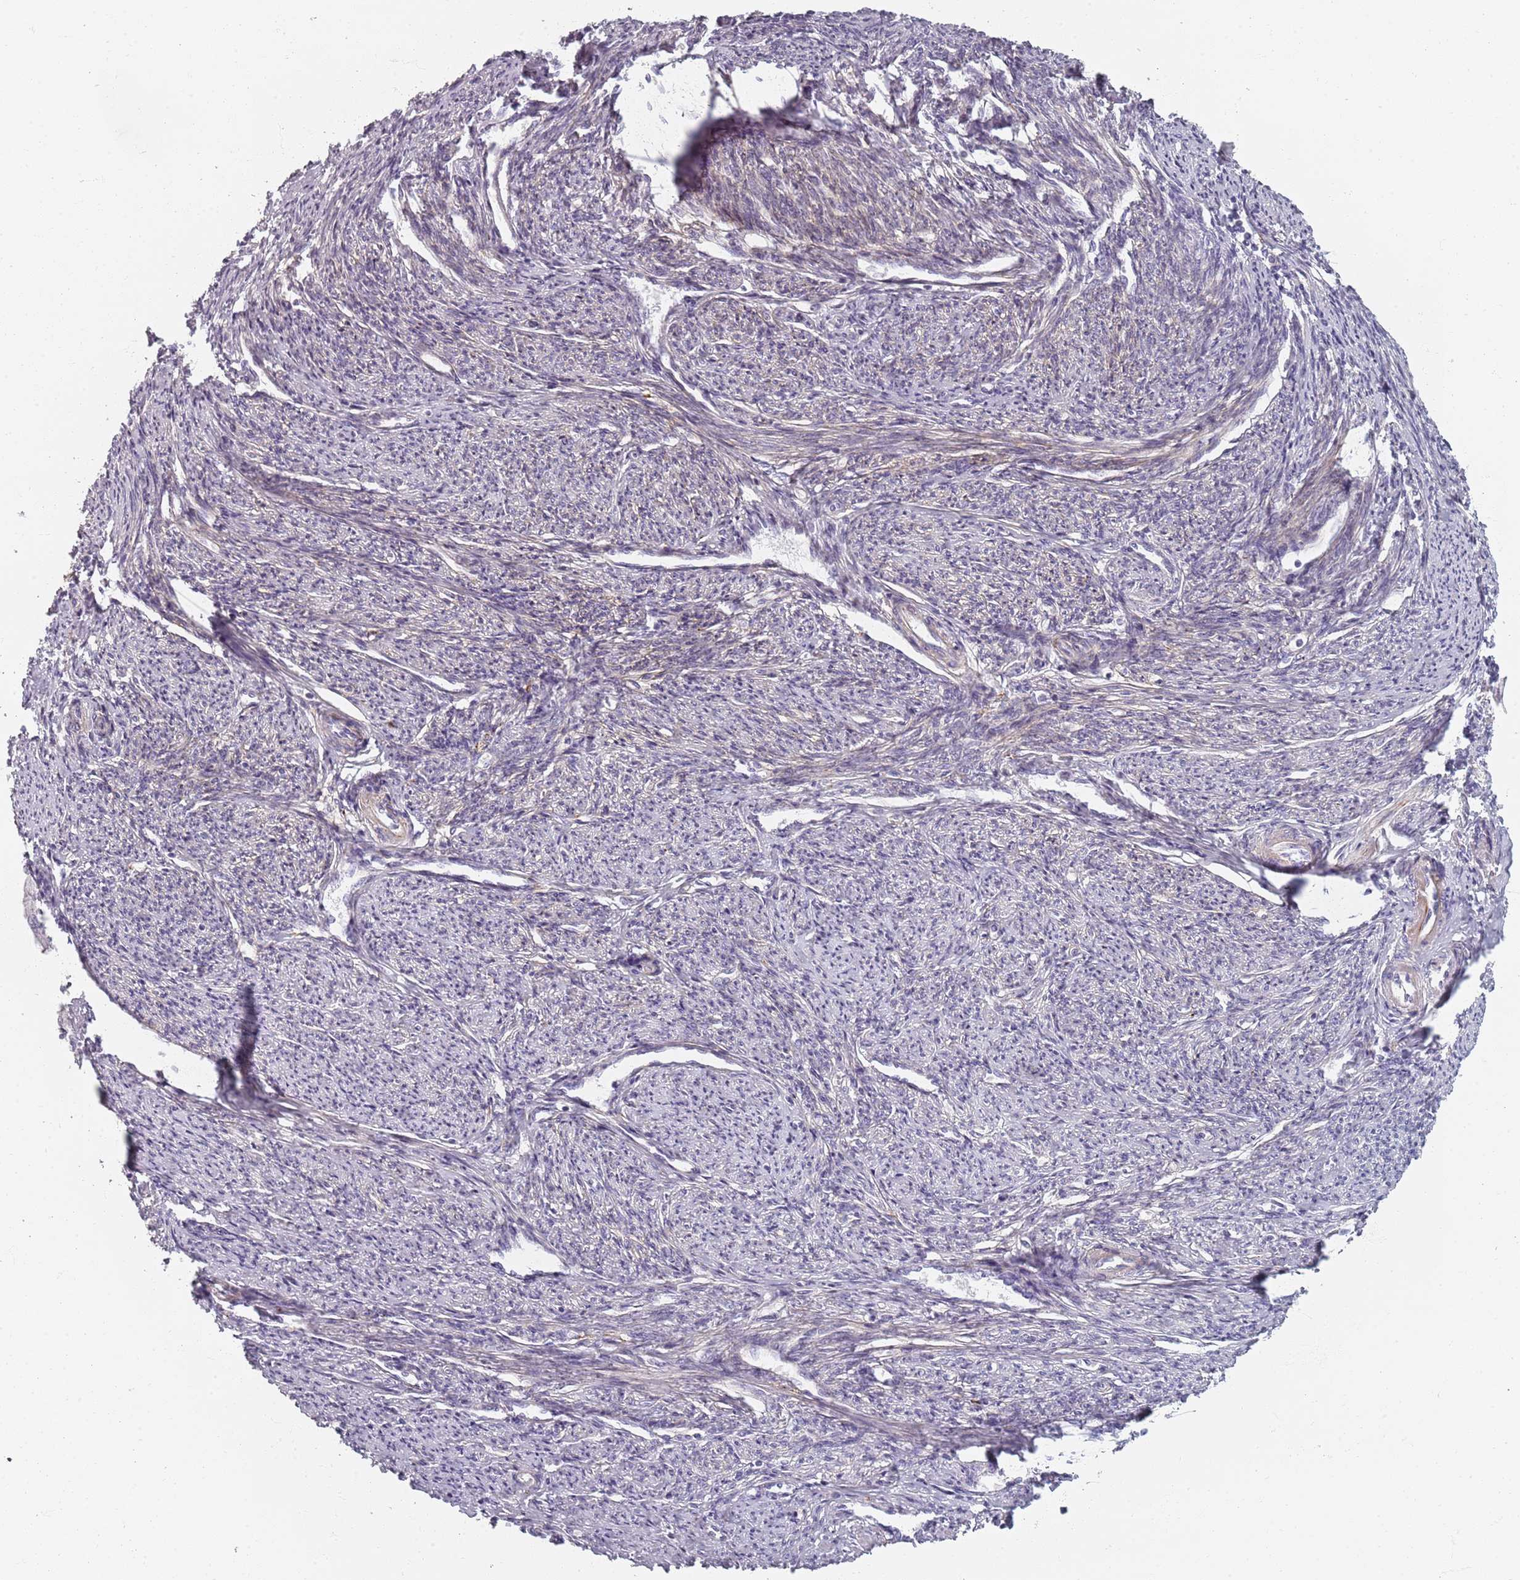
{"staining": {"intensity": "moderate", "quantity": "25%-75%", "location": "cytoplasmic/membranous"}, "tissue": "smooth muscle", "cell_type": "Smooth muscle cells", "image_type": "normal", "snomed": [{"axis": "morphology", "description": "Normal tissue, NOS"}, {"axis": "topography", "description": "Smooth muscle"}, {"axis": "topography", "description": "Uterus"}], "caption": "Smooth muscle cells exhibit medium levels of moderate cytoplasmic/membranous positivity in about 25%-75% of cells in normal smooth muscle. (brown staining indicates protein expression, while blue staining denotes nuclei).", "gene": "SYNGR3", "patient": {"sex": "female", "age": 59}}